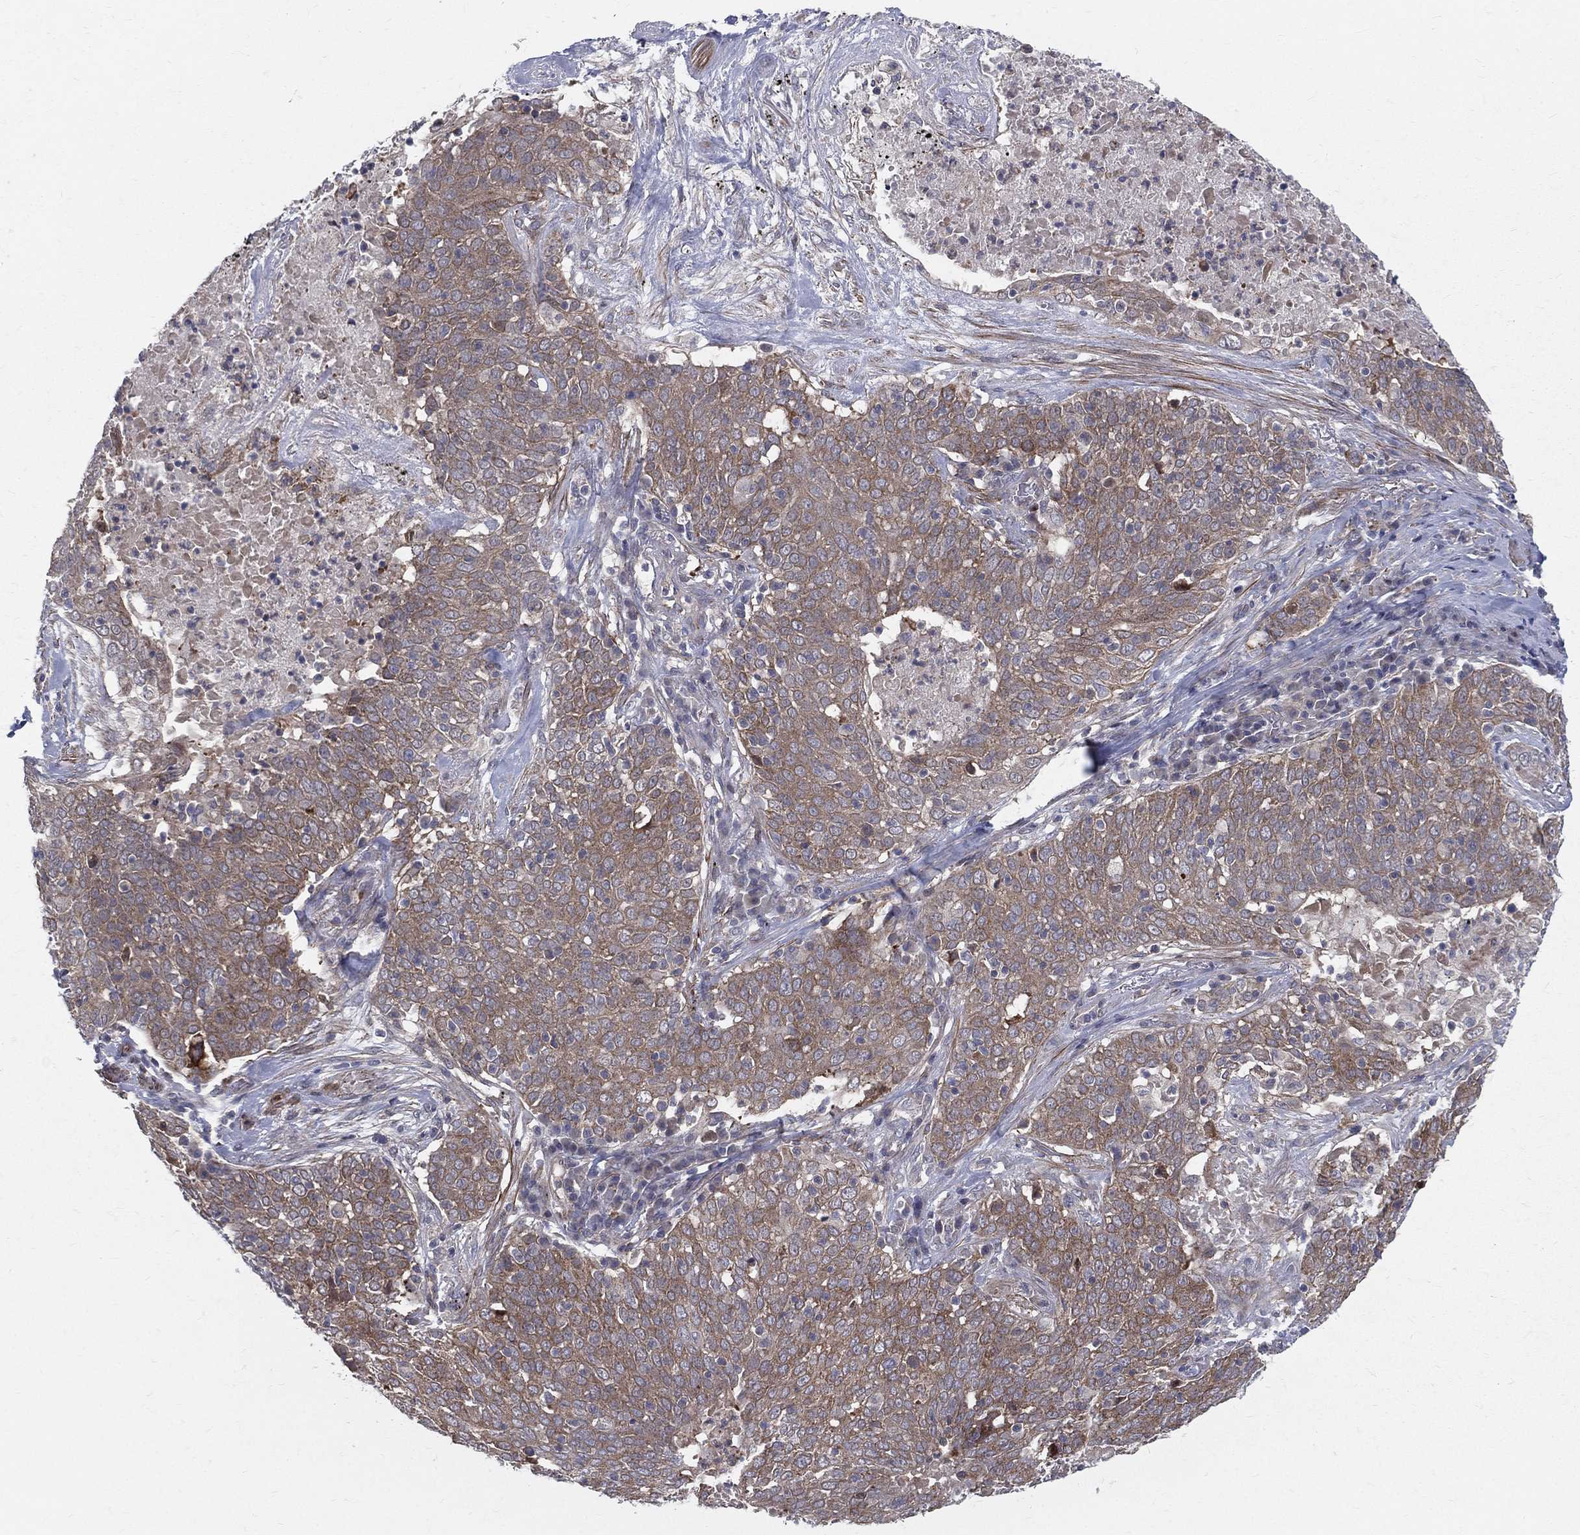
{"staining": {"intensity": "moderate", "quantity": ">75%", "location": "cytoplasmic/membranous"}, "tissue": "lung cancer", "cell_type": "Tumor cells", "image_type": "cancer", "snomed": [{"axis": "morphology", "description": "Squamous cell carcinoma, NOS"}, {"axis": "topography", "description": "Lung"}], "caption": "Brown immunohistochemical staining in human lung squamous cell carcinoma displays moderate cytoplasmic/membranous positivity in about >75% of tumor cells.", "gene": "POMZP3", "patient": {"sex": "male", "age": 82}}